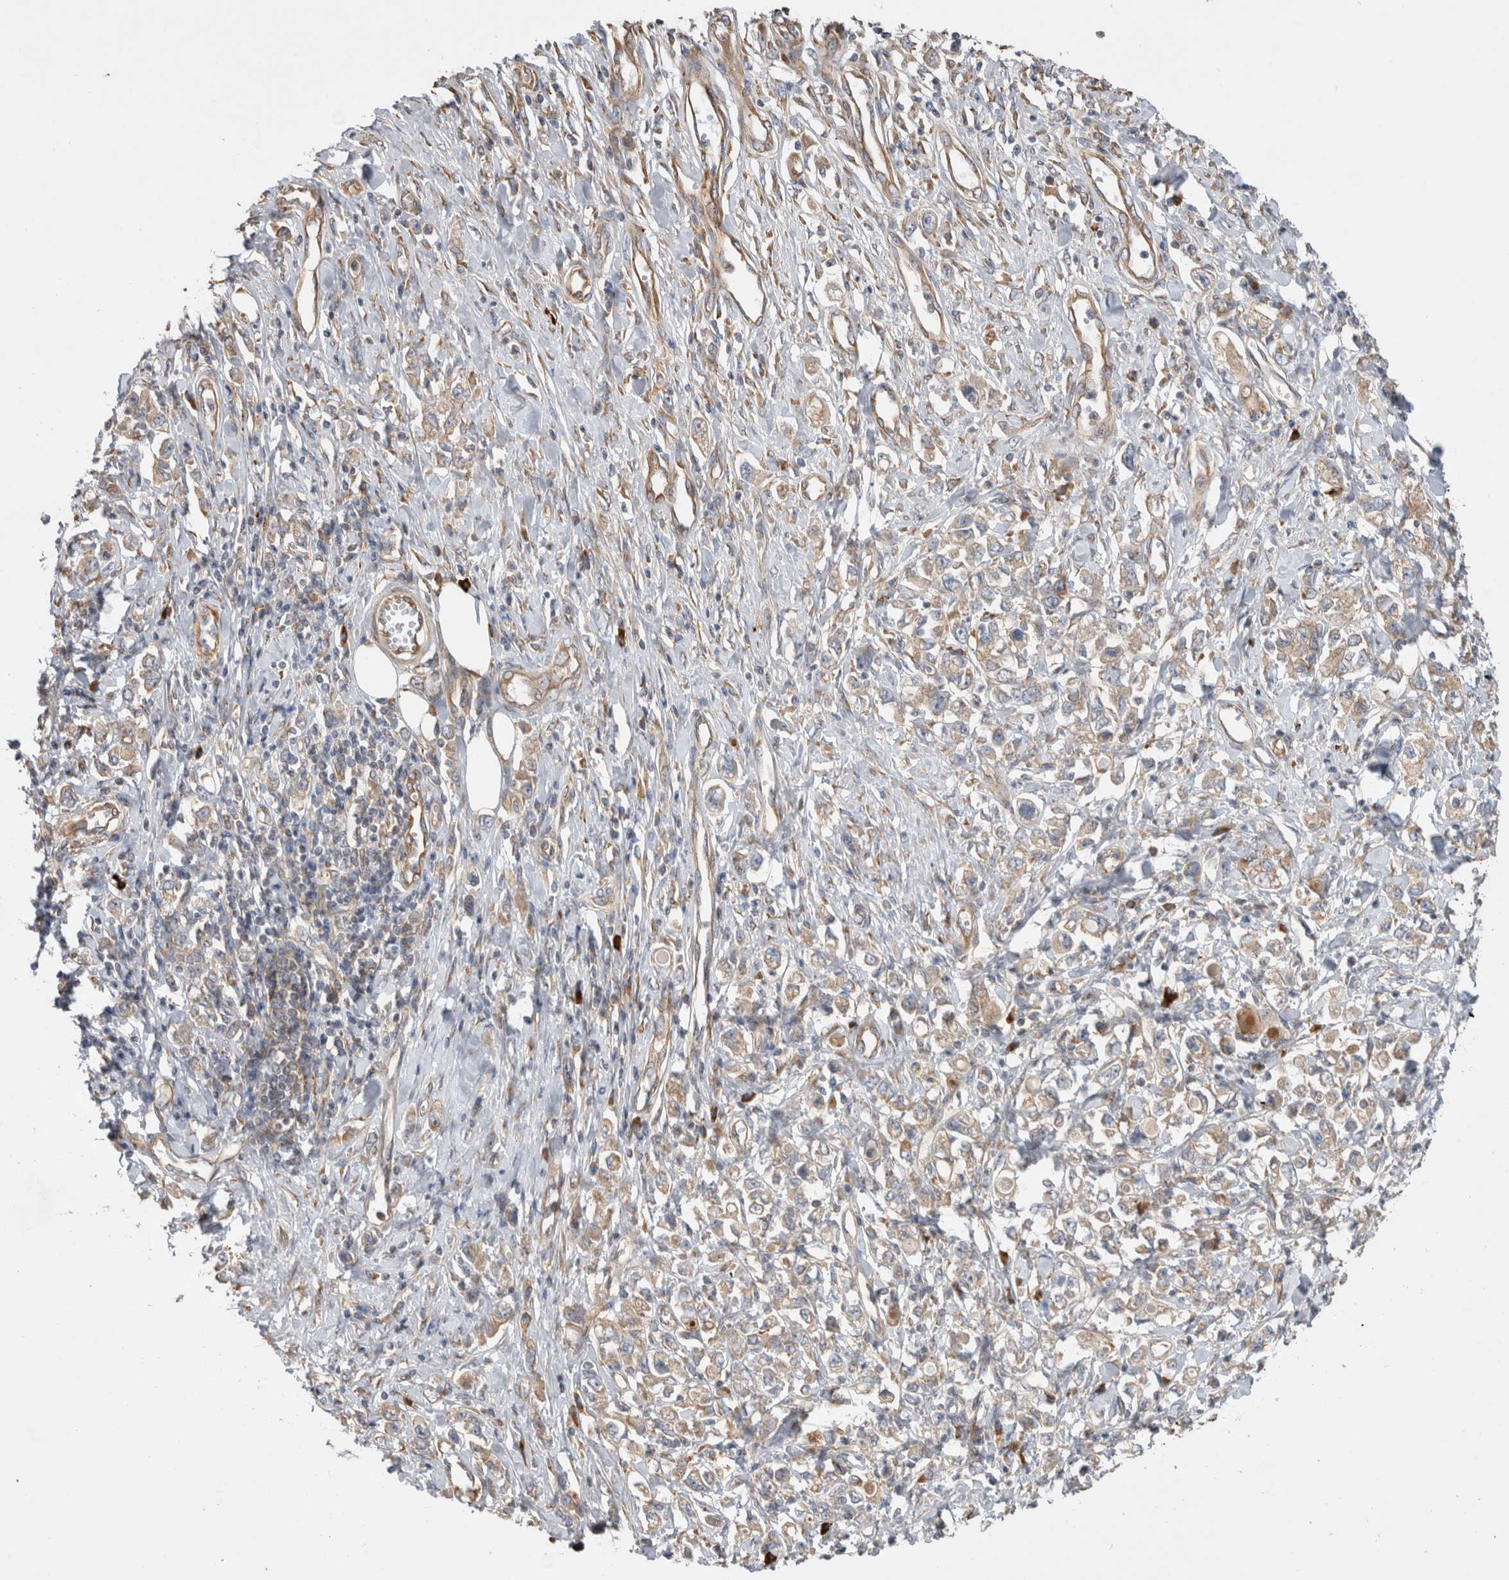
{"staining": {"intensity": "weak", "quantity": "25%-75%", "location": "cytoplasmic/membranous"}, "tissue": "stomach cancer", "cell_type": "Tumor cells", "image_type": "cancer", "snomed": [{"axis": "morphology", "description": "Adenocarcinoma, NOS"}, {"axis": "topography", "description": "Stomach"}], "caption": "Immunohistochemistry of human adenocarcinoma (stomach) reveals low levels of weak cytoplasmic/membranous staining in about 25%-75% of tumor cells. Ihc stains the protein of interest in brown and the nuclei are stained blue.", "gene": "PDCD10", "patient": {"sex": "female", "age": 76}}